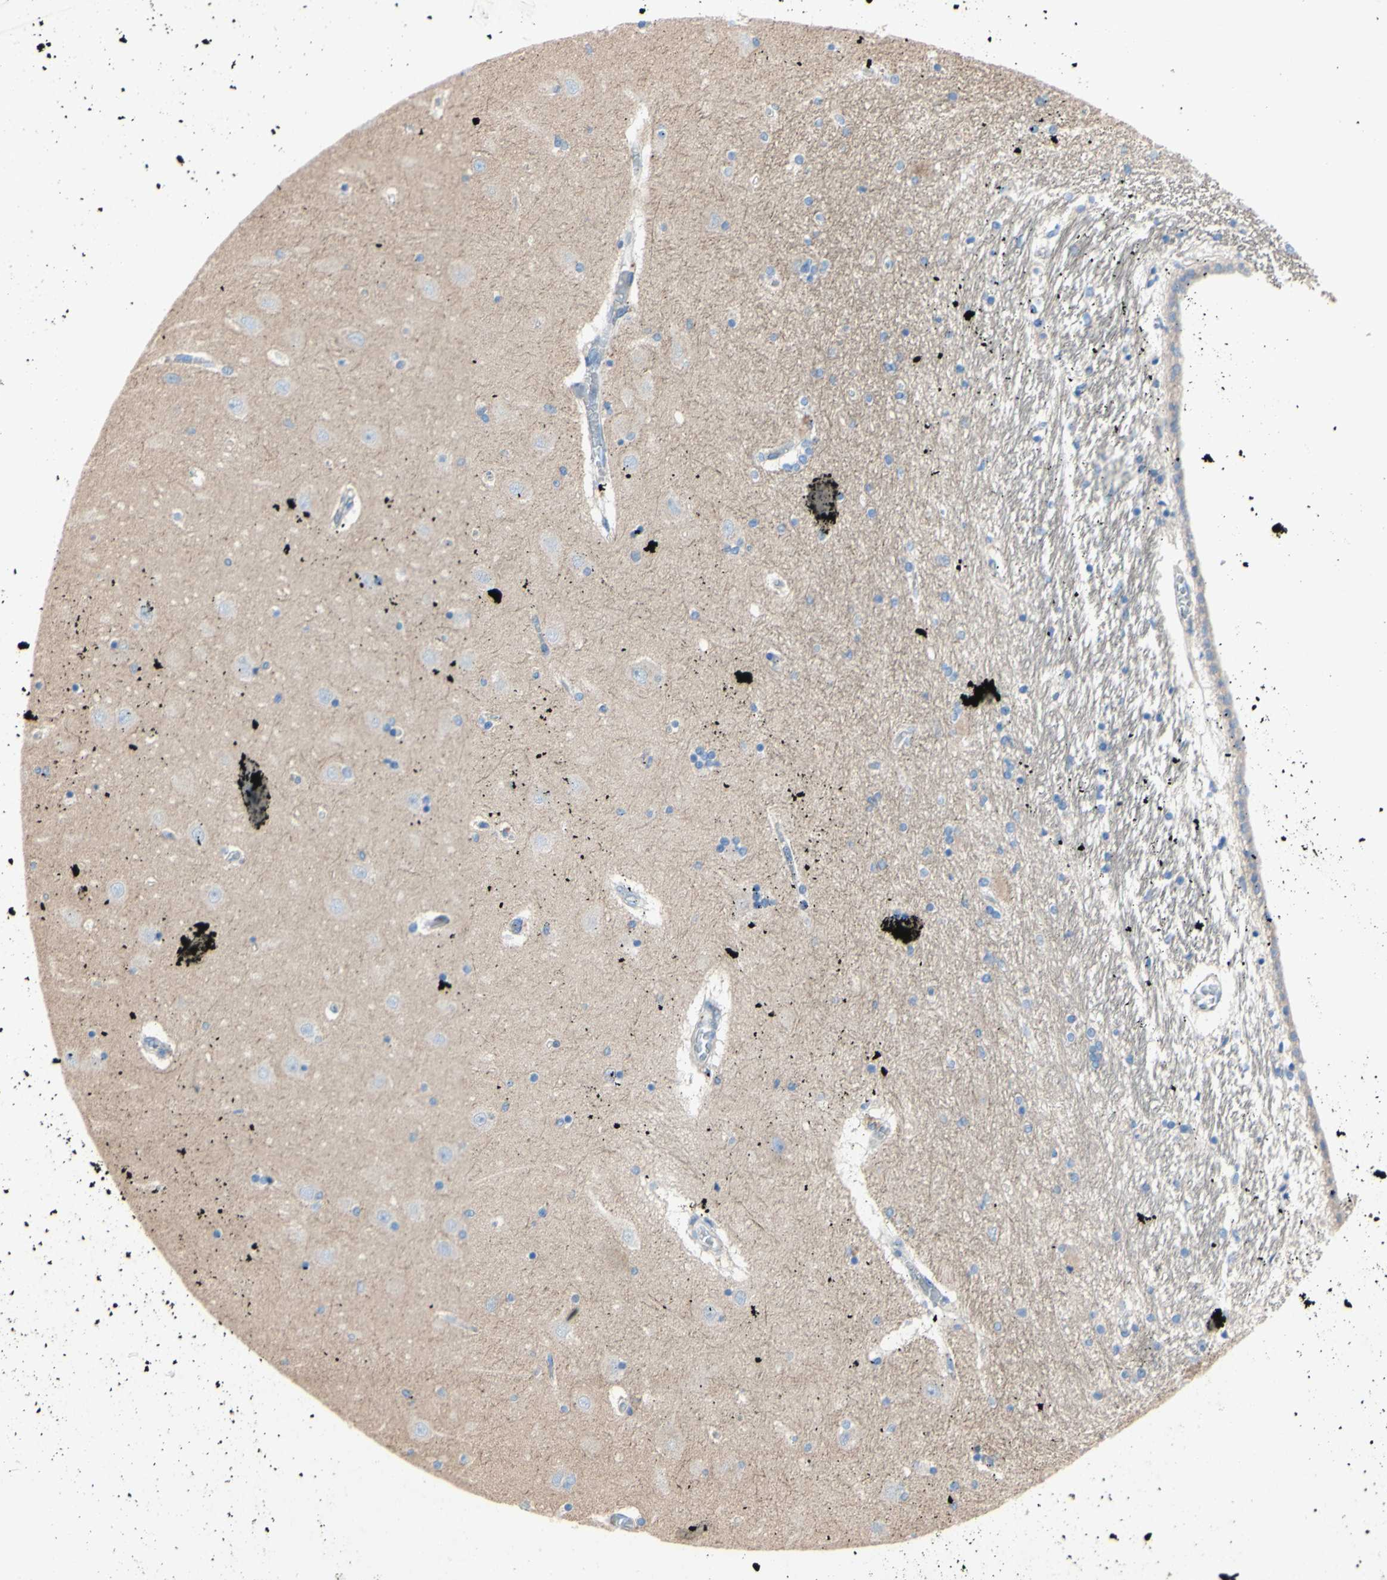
{"staining": {"intensity": "negative", "quantity": "none", "location": "none"}, "tissue": "hippocampus", "cell_type": "Glial cells", "image_type": "normal", "snomed": [{"axis": "morphology", "description": "Normal tissue, NOS"}, {"axis": "topography", "description": "Hippocampus"}], "caption": "DAB (3,3'-diaminobenzidine) immunohistochemical staining of benign hippocampus shows no significant staining in glial cells. (DAB immunohistochemistry with hematoxylin counter stain).", "gene": "TMIGD2", "patient": {"sex": "female", "age": 54}}